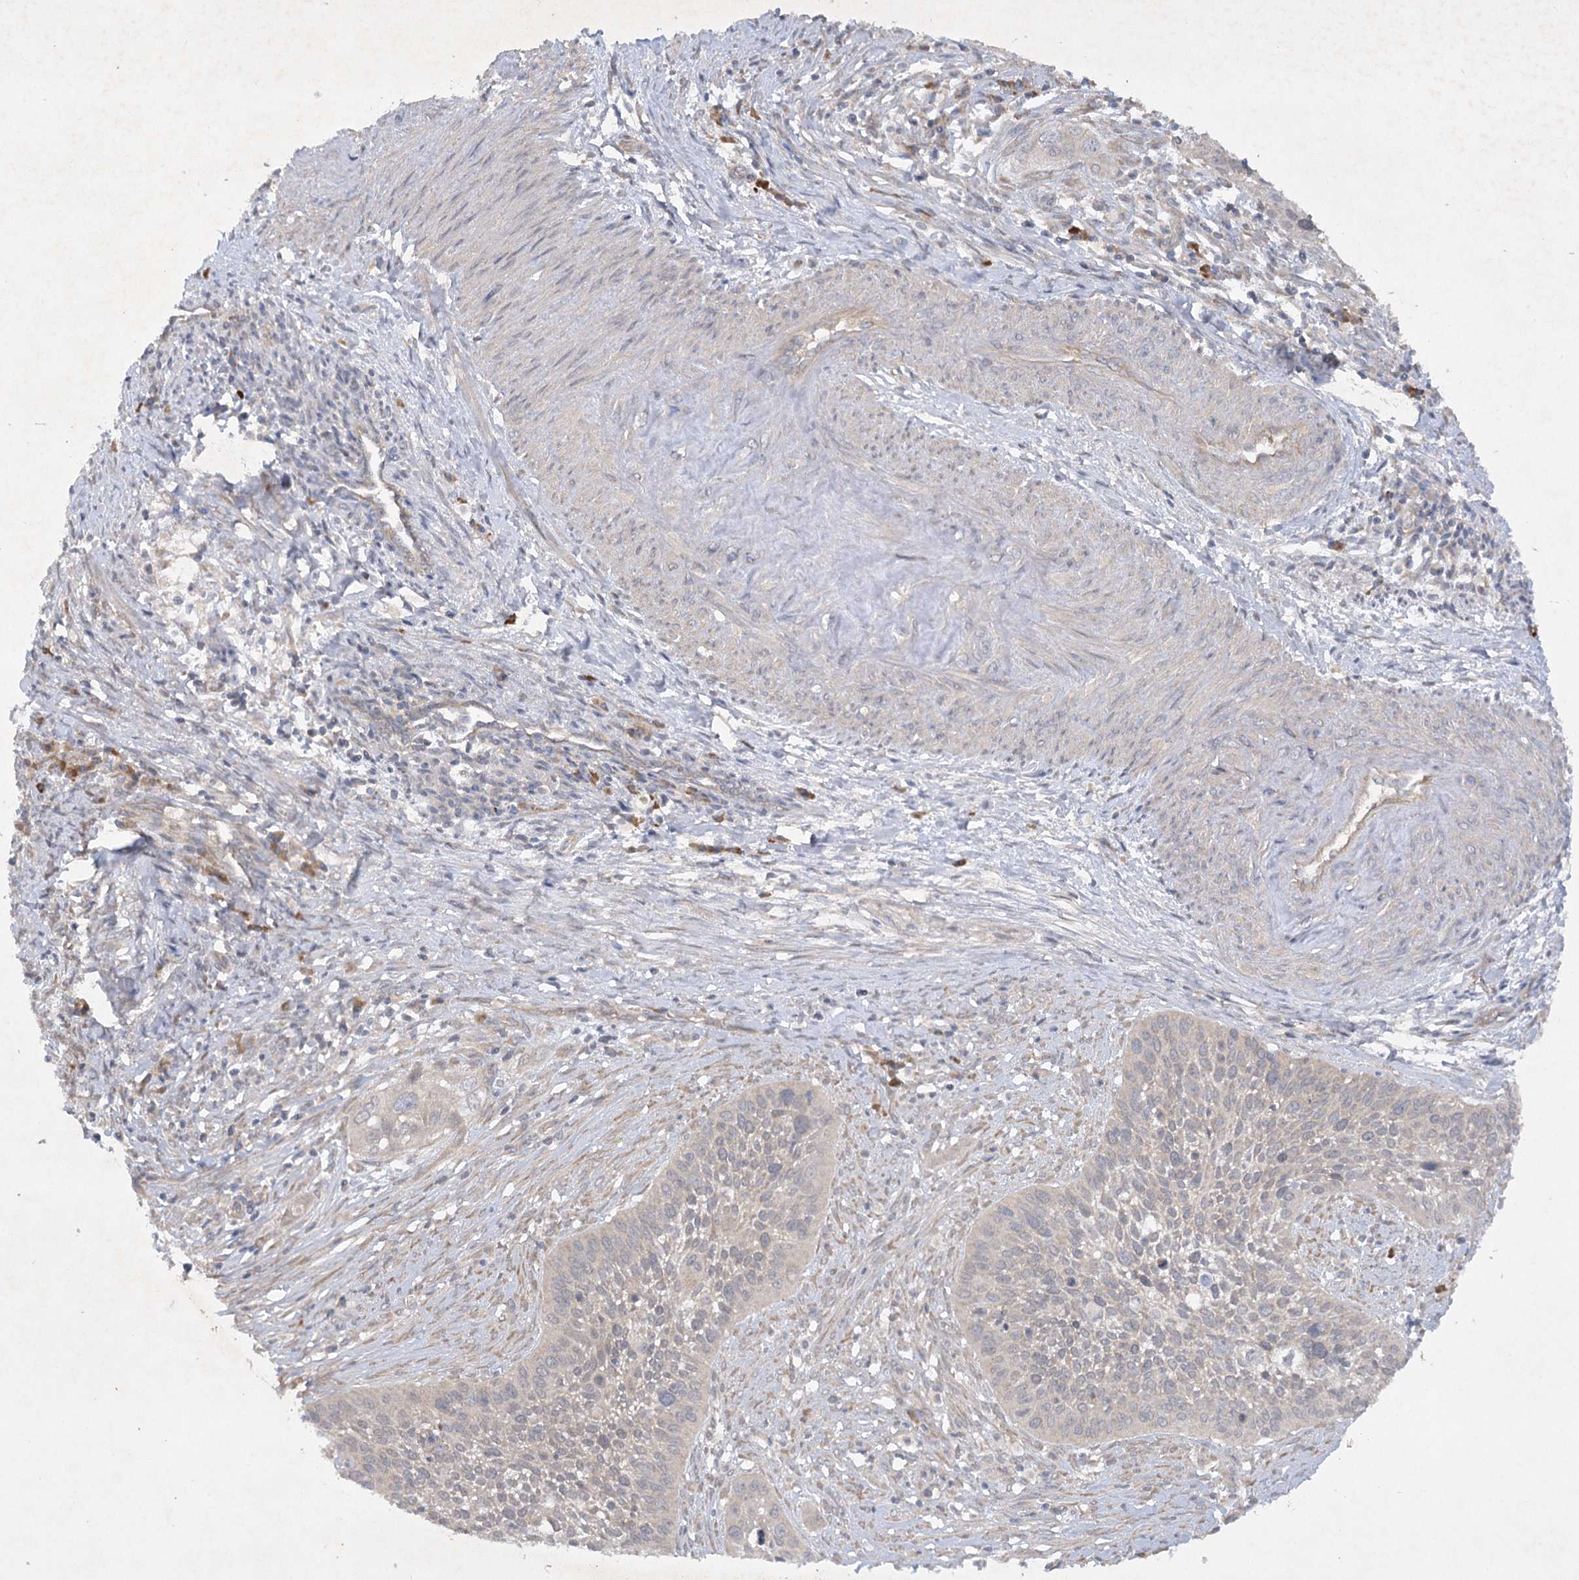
{"staining": {"intensity": "weak", "quantity": "<25%", "location": "cytoplasmic/membranous"}, "tissue": "cervical cancer", "cell_type": "Tumor cells", "image_type": "cancer", "snomed": [{"axis": "morphology", "description": "Squamous cell carcinoma, NOS"}, {"axis": "topography", "description": "Cervix"}], "caption": "DAB immunohistochemical staining of human squamous cell carcinoma (cervical) displays no significant staining in tumor cells. (DAB (3,3'-diaminobenzidine) immunohistochemistry (IHC) with hematoxylin counter stain).", "gene": "TRAF3IP1", "patient": {"sex": "female", "age": 34}}